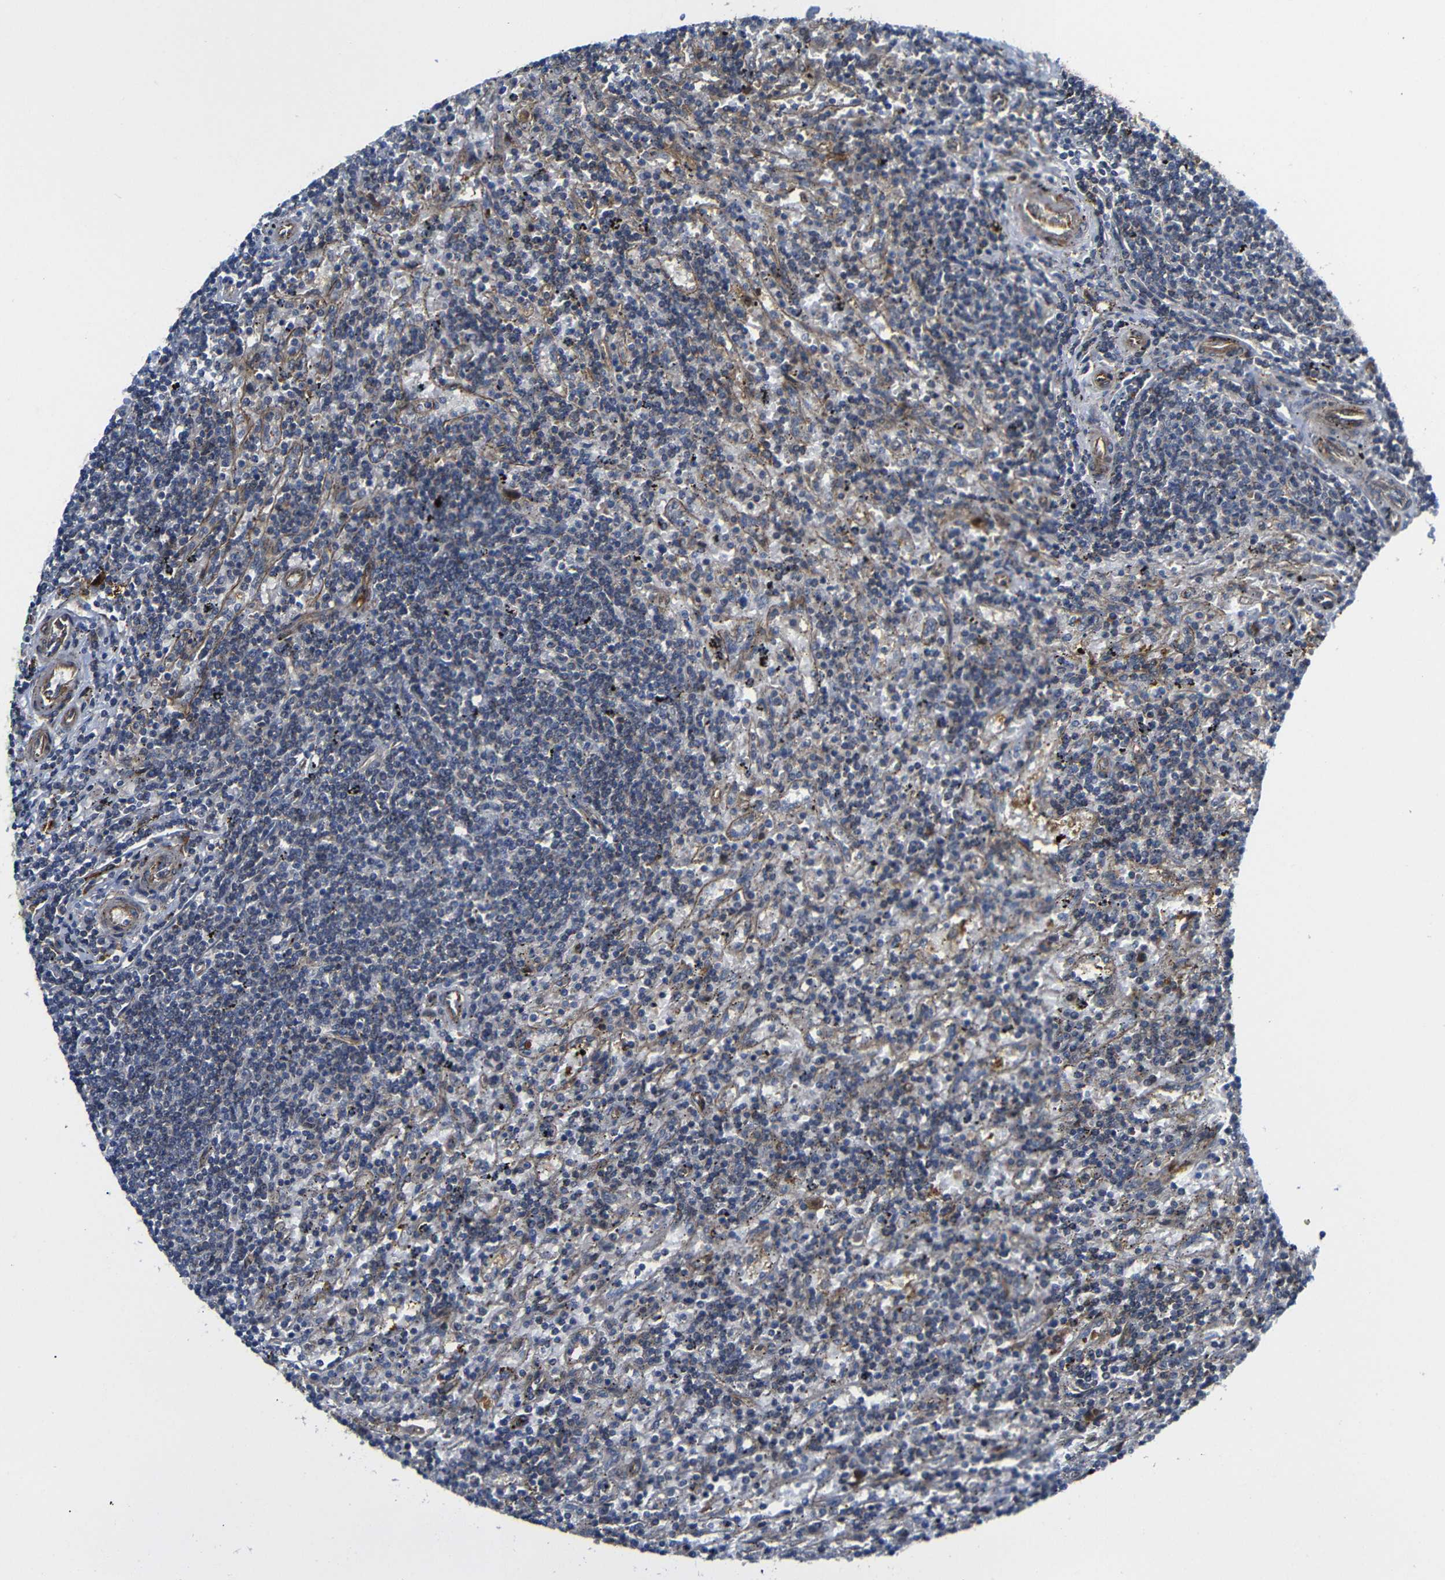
{"staining": {"intensity": "weak", "quantity": "25%-75%", "location": "cytoplasmic/membranous"}, "tissue": "lymphoma", "cell_type": "Tumor cells", "image_type": "cancer", "snomed": [{"axis": "morphology", "description": "Malignant lymphoma, non-Hodgkin's type, Low grade"}, {"axis": "topography", "description": "Spleen"}], "caption": "IHC staining of low-grade malignant lymphoma, non-Hodgkin's type, which displays low levels of weak cytoplasmic/membranous positivity in about 25%-75% of tumor cells indicating weak cytoplasmic/membranous protein expression. The staining was performed using DAB (3,3'-diaminobenzidine) (brown) for protein detection and nuclei were counterstained in hematoxylin (blue).", "gene": "PARP14", "patient": {"sex": "male", "age": 76}}